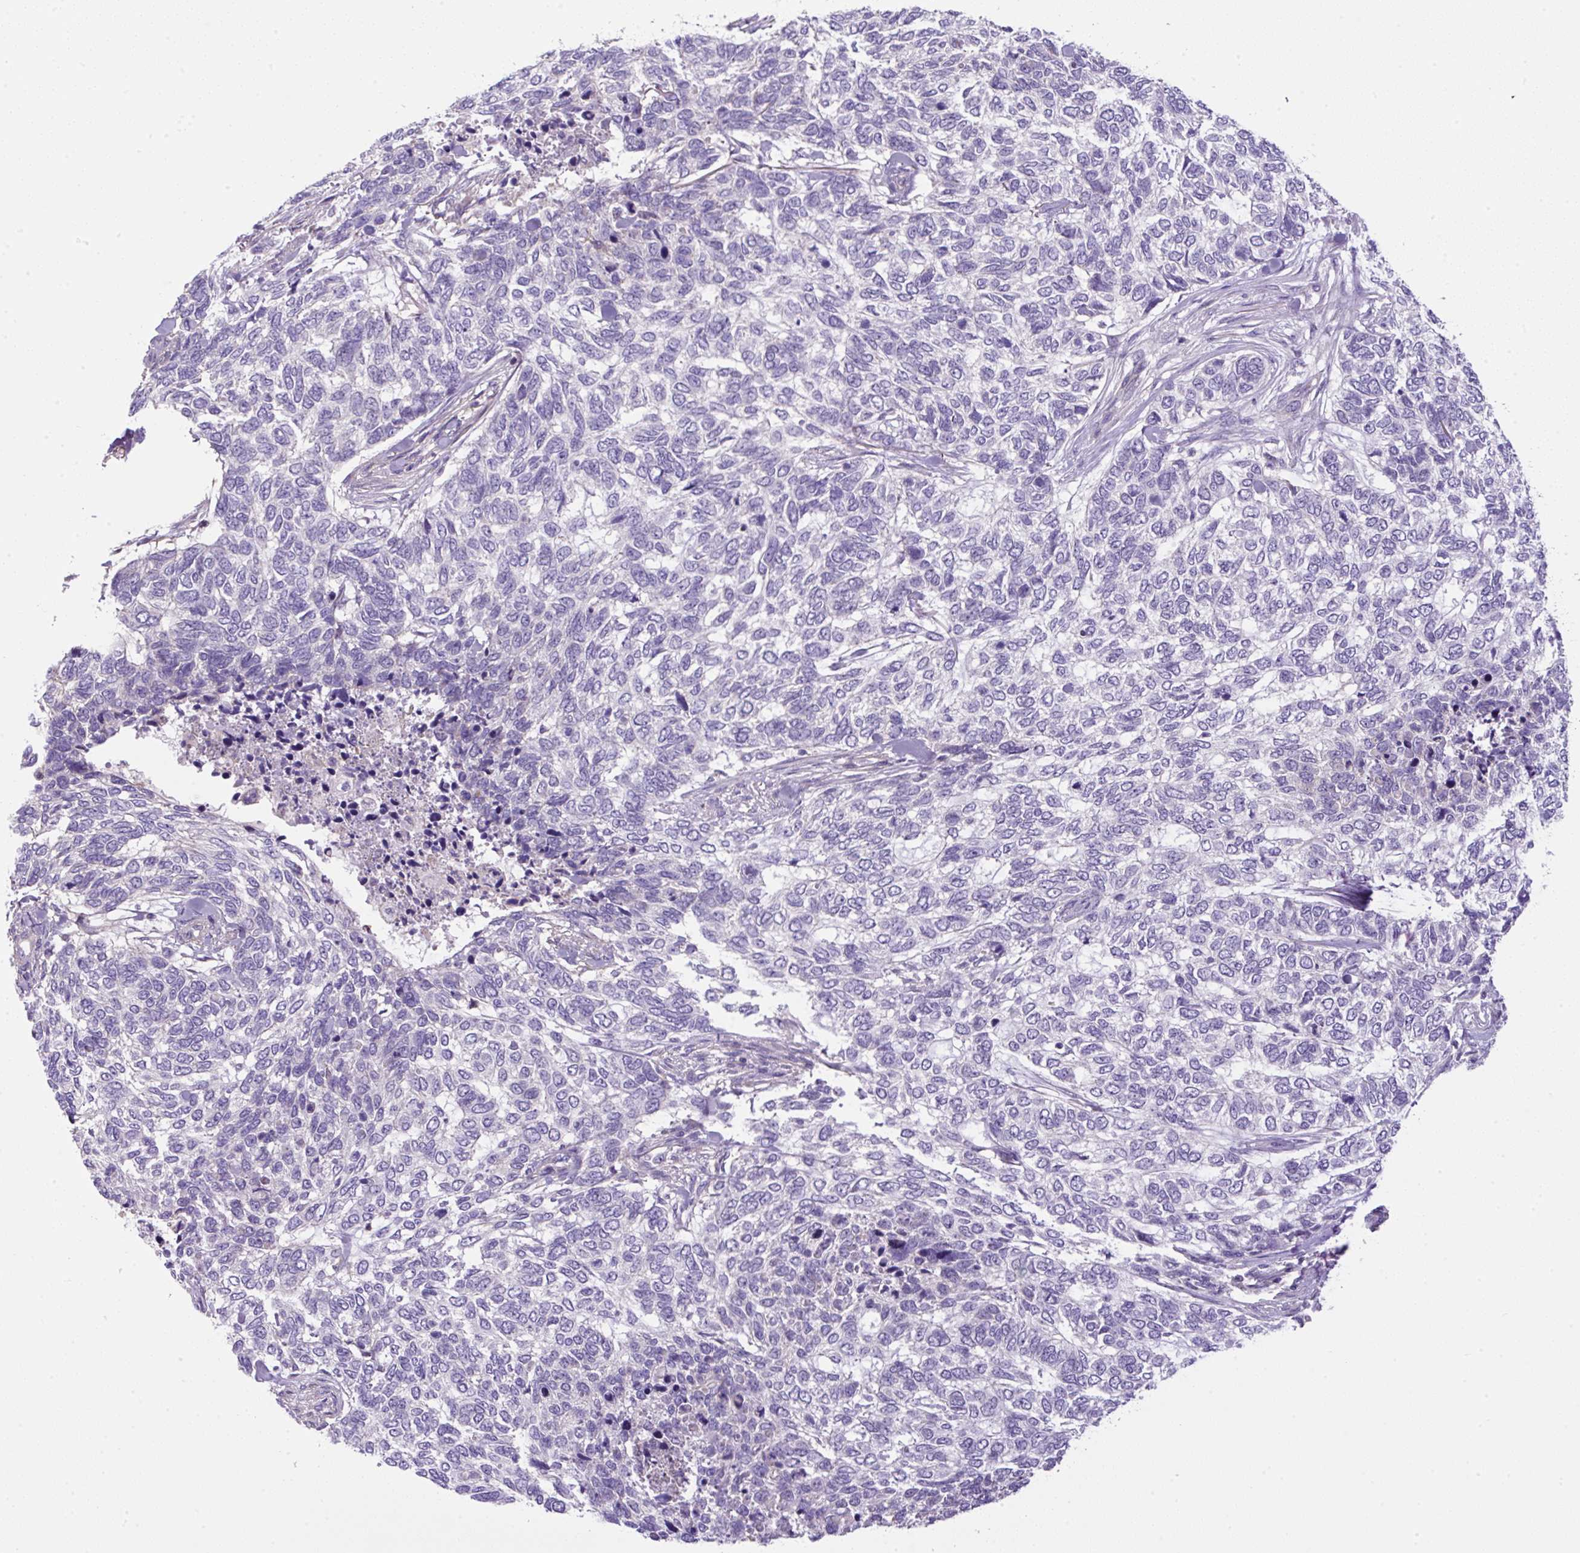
{"staining": {"intensity": "negative", "quantity": "none", "location": "none"}, "tissue": "skin cancer", "cell_type": "Tumor cells", "image_type": "cancer", "snomed": [{"axis": "morphology", "description": "Basal cell carcinoma"}, {"axis": "topography", "description": "Skin"}], "caption": "Immunohistochemistry (IHC) histopathology image of basal cell carcinoma (skin) stained for a protein (brown), which displays no staining in tumor cells.", "gene": "NPTN", "patient": {"sex": "female", "age": 65}}